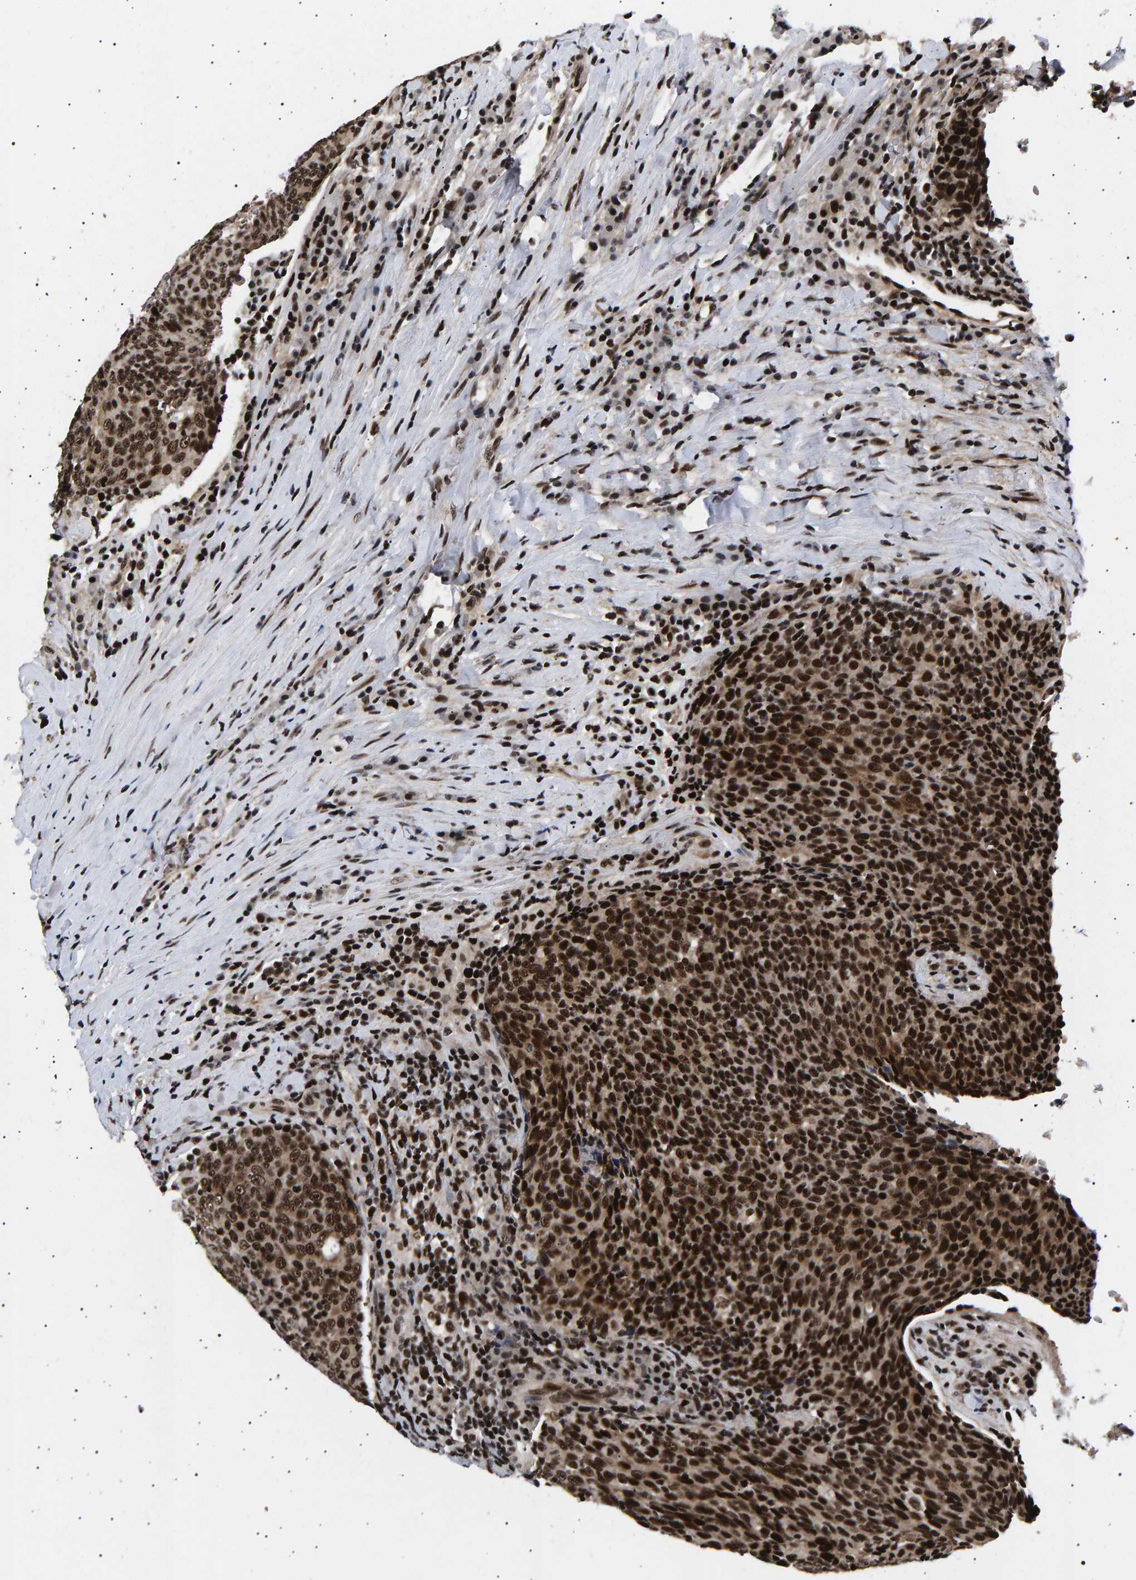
{"staining": {"intensity": "strong", "quantity": ">75%", "location": "nuclear"}, "tissue": "head and neck cancer", "cell_type": "Tumor cells", "image_type": "cancer", "snomed": [{"axis": "morphology", "description": "Squamous cell carcinoma, NOS"}, {"axis": "morphology", "description": "Squamous cell carcinoma, metastatic, NOS"}, {"axis": "topography", "description": "Lymph node"}, {"axis": "topography", "description": "Head-Neck"}], "caption": "Immunohistochemical staining of head and neck cancer (metastatic squamous cell carcinoma) shows high levels of strong nuclear positivity in approximately >75% of tumor cells.", "gene": "ANKRD40", "patient": {"sex": "male", "age": 62}}